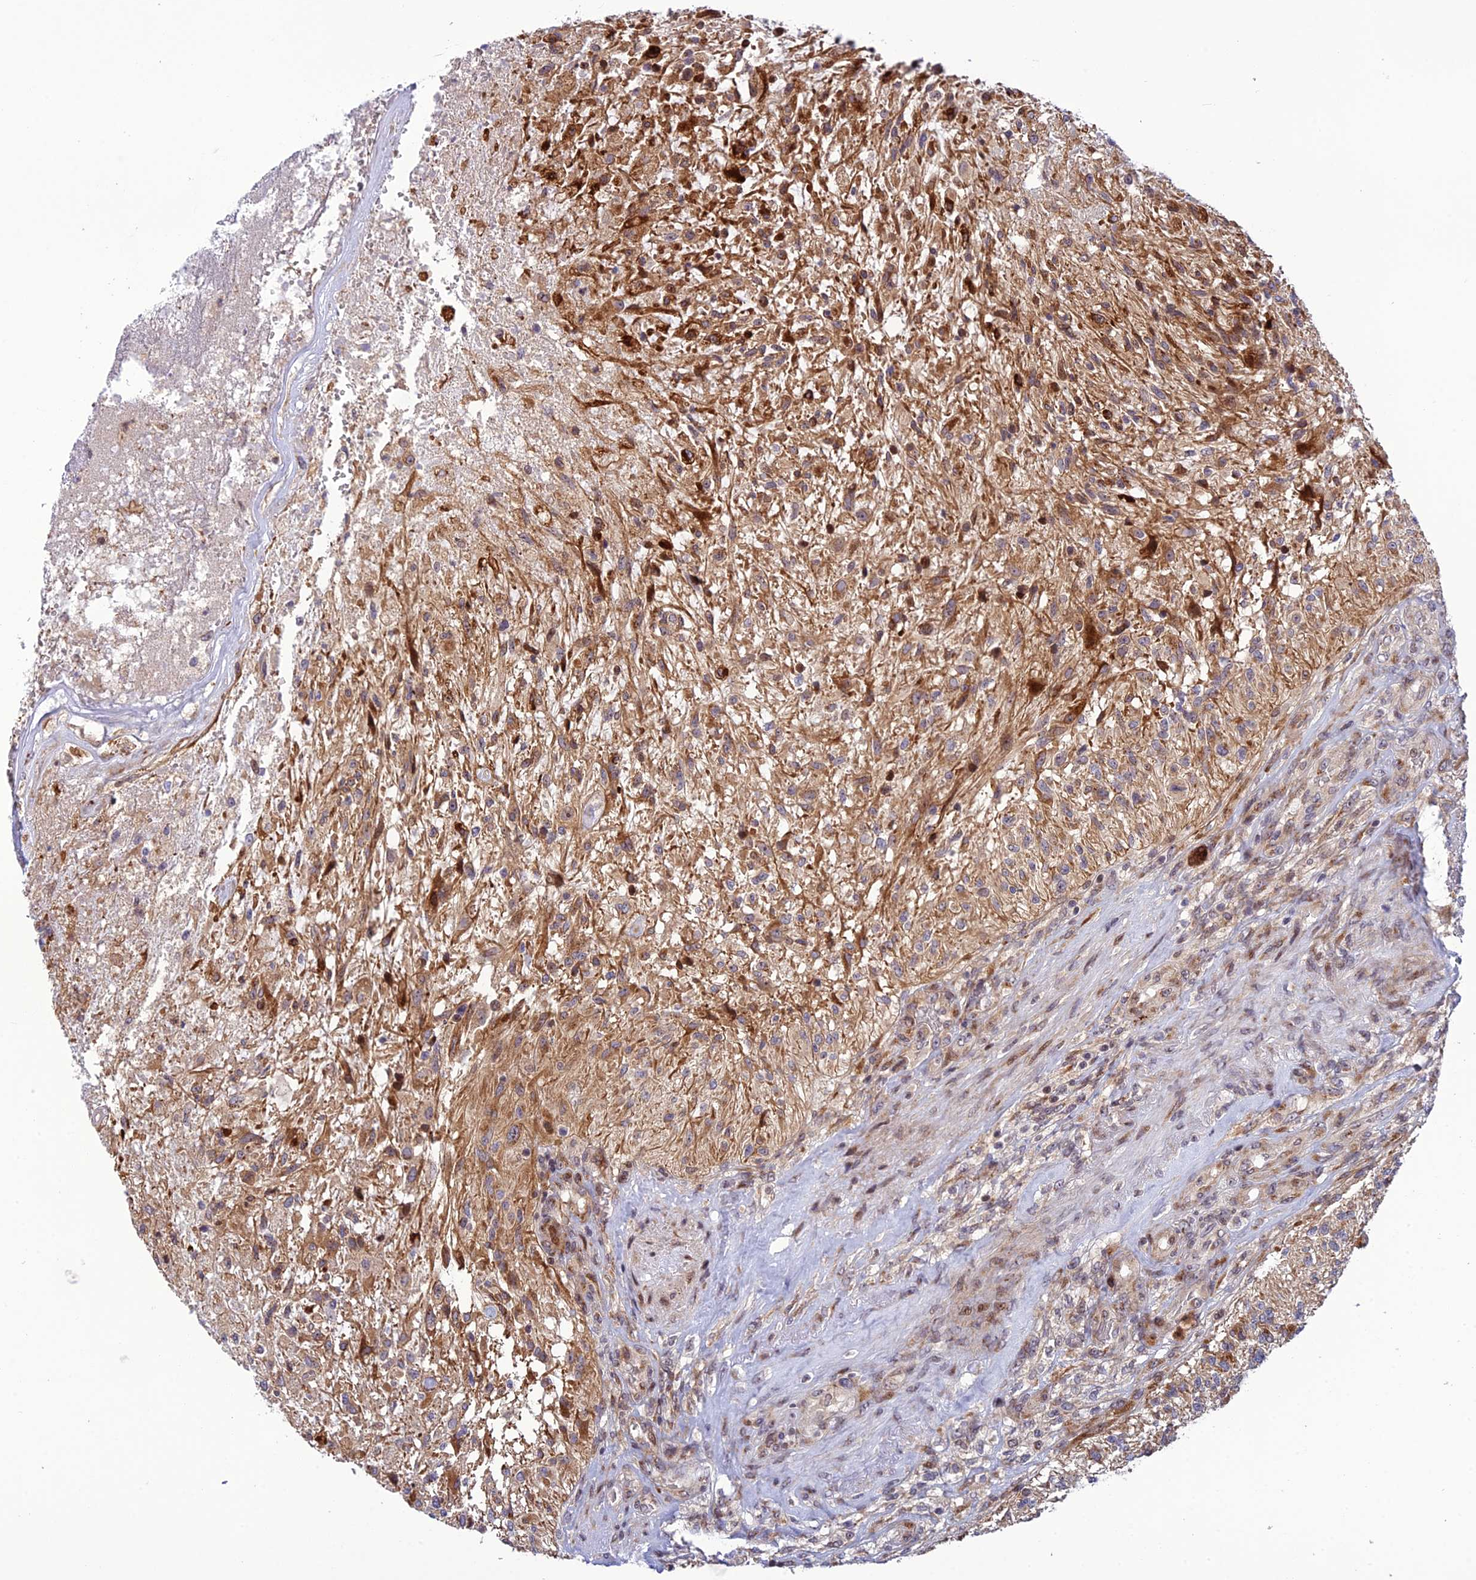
{"staining": {"intensity": "moderate", "quantity": "25%-75%", "location": "cytoplasmic/membranous"}, "tissue": "glioma", "cell_type": "Tumor cells", "image_type": "cancer", "snomed": [{"axis": "morphology", "description": "Glioma, malignant, High grade"}, {"axis": "topography", "description": "Brain"}], "caption": "The micrograph shows a brown stain indicating the presence of a protein in the cytoplasmic/membranous of tumor cells in malignant high-grade glioma.", "gene": "SMIM7", "patient": {"sex": "male", "age": 56}}